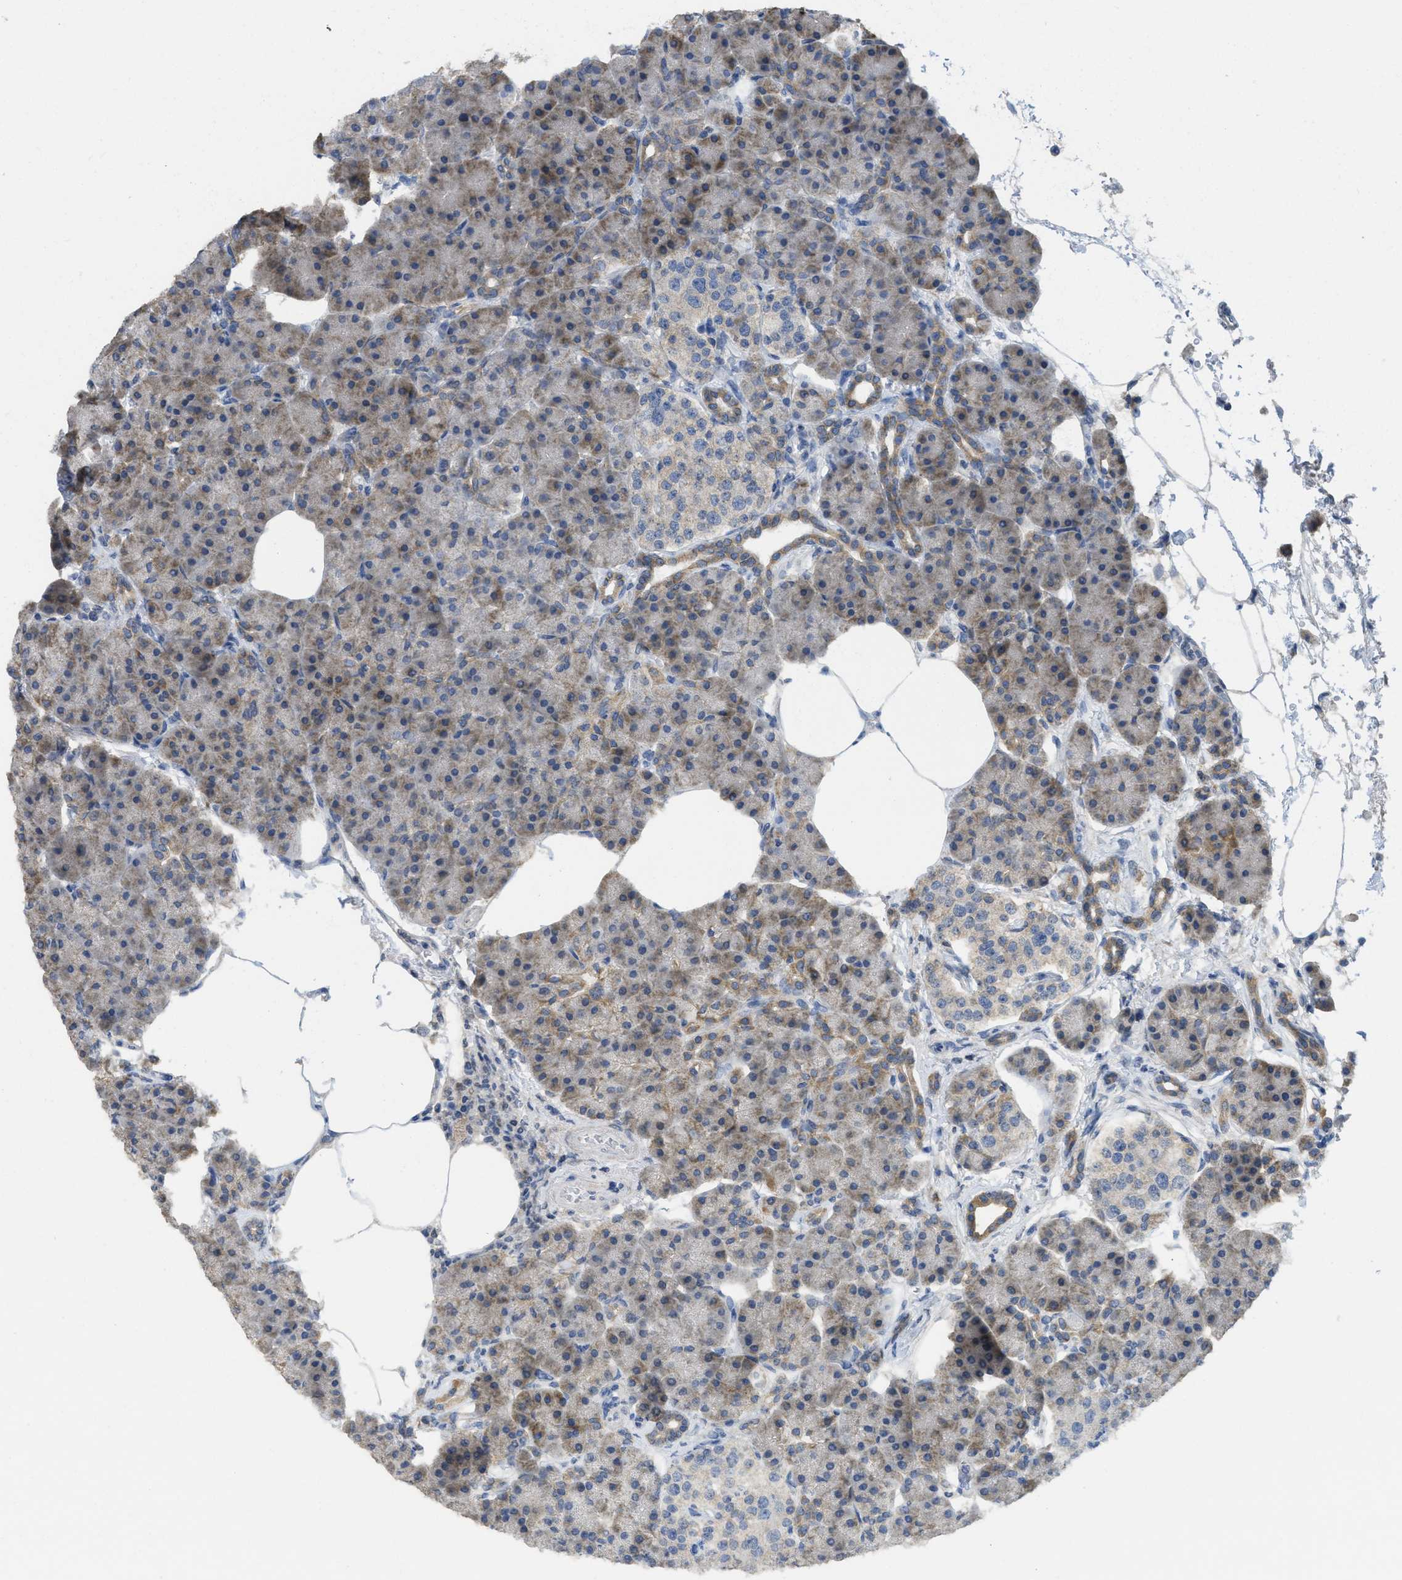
{"staining": {"intensity": "moderate", "quantity": "25%-75%", "location": "cytoplasmic/membranous"}, "tissue": "pancreas", "cell_type": "Exocrine glandular cells", "image_type": "normal", "snomed": [{"axis": "morphology", "description": "Normal tissue, NOS"}, {"axis": "topography", "description": "Pancreas"}], "caption": "Moderate cytoplasmic/membranous expression is appreciated in about 25%-75% of exocrine glandular cells in normal pancreas.", "gene": "SFXN2", "patient": {"sex": "female", "age": 70}}